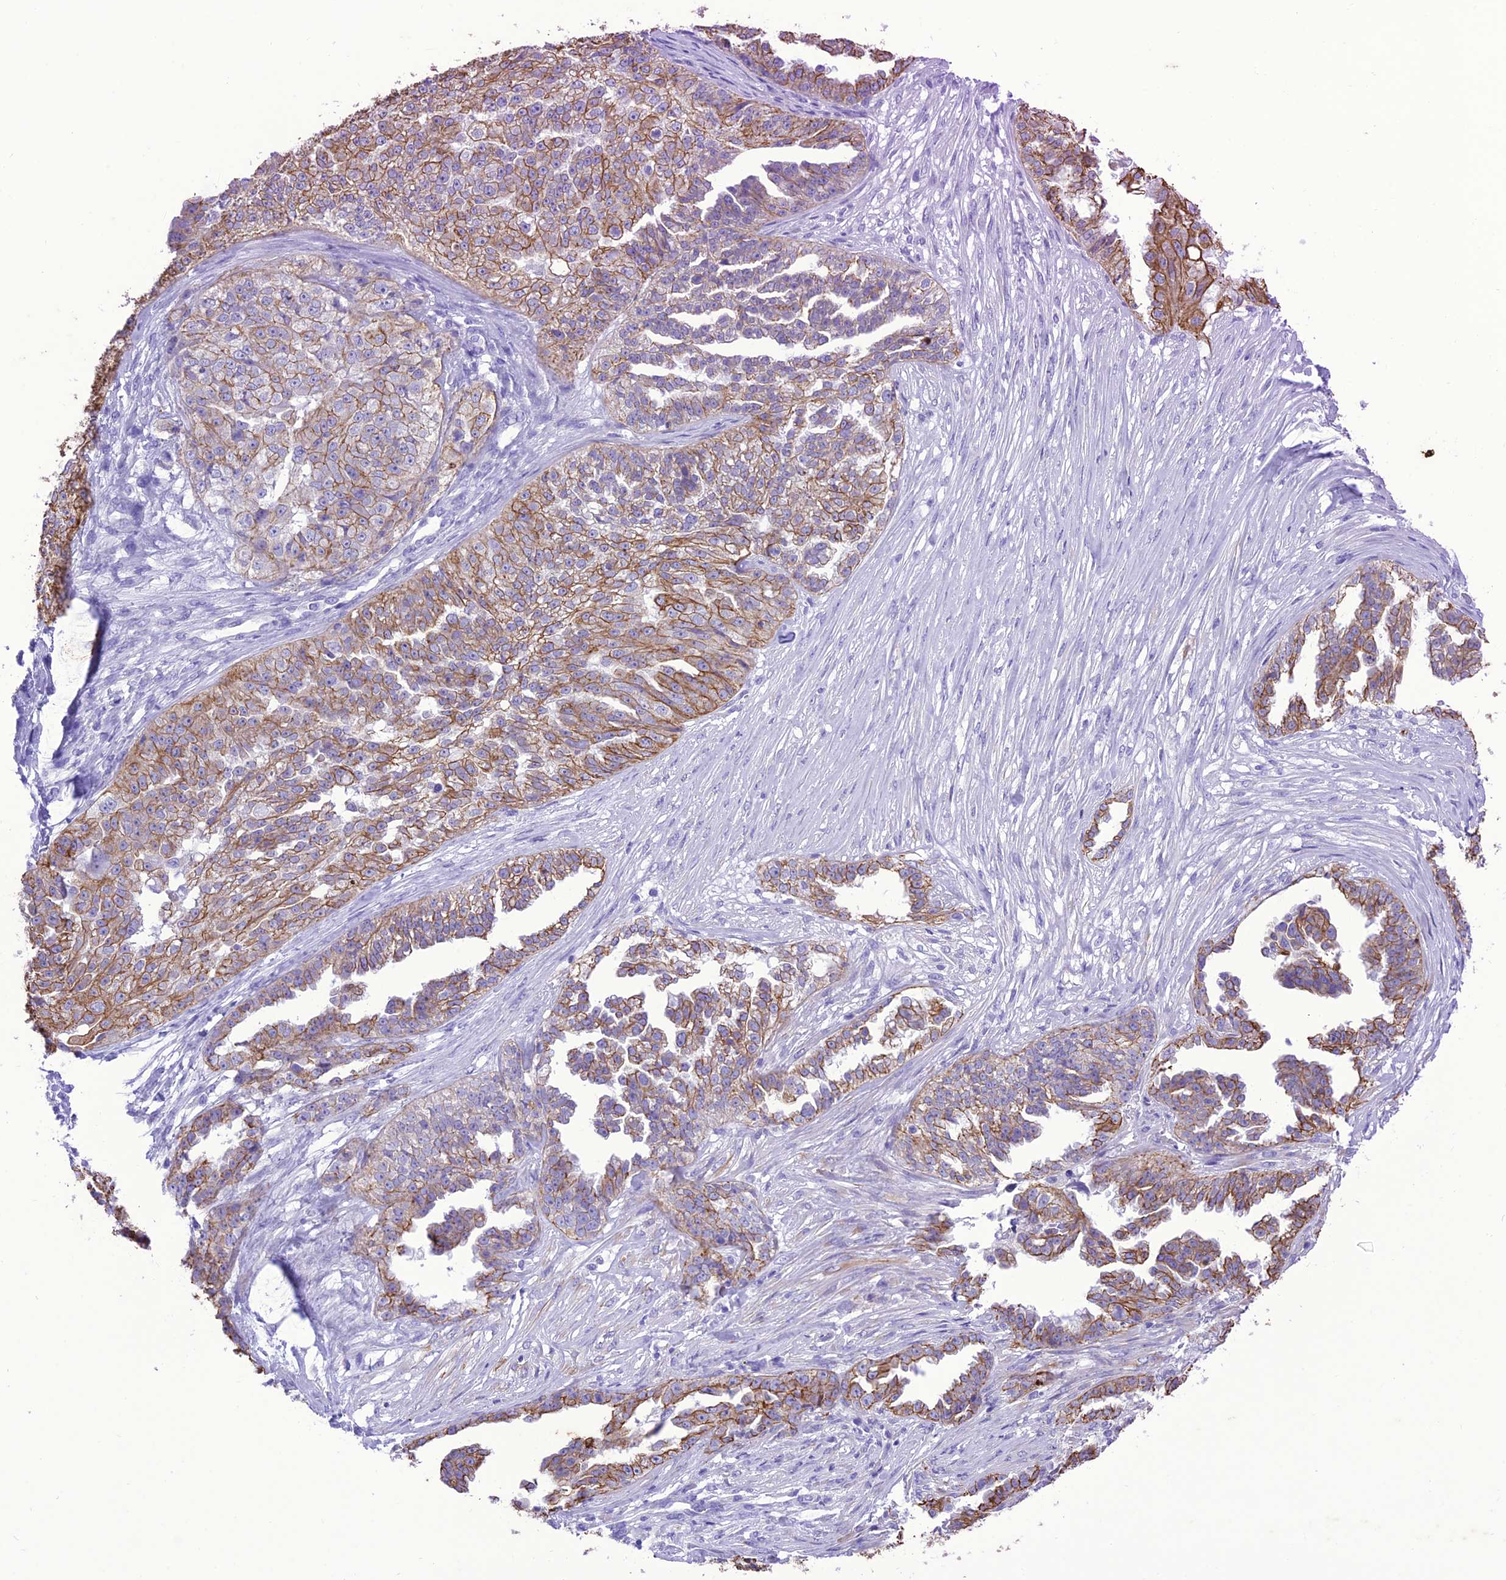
{"staining": {"intensity": "moderate", "quantity": ">75%", "location": "cytoplasmic/membranous"}, "tissue": "ovarian cancer", "cell_type": "Tumor cells", "image_type": "cancer", "snomed": [{"axis": "morphology", "description": "Cystadenocarcinoma, serous, NOS"}, {"axis": "topography", "description": "Ovary"}], "caption": "This photomicrograph displays IHC staining of human ovarian cancer (serous cystadenocarcinoma), with medium moderate cytoplasmic/membranous staining in about >75% of tumor cells.", "gene": "VPS52", "patient": {"sex": "female", "age": 58}}